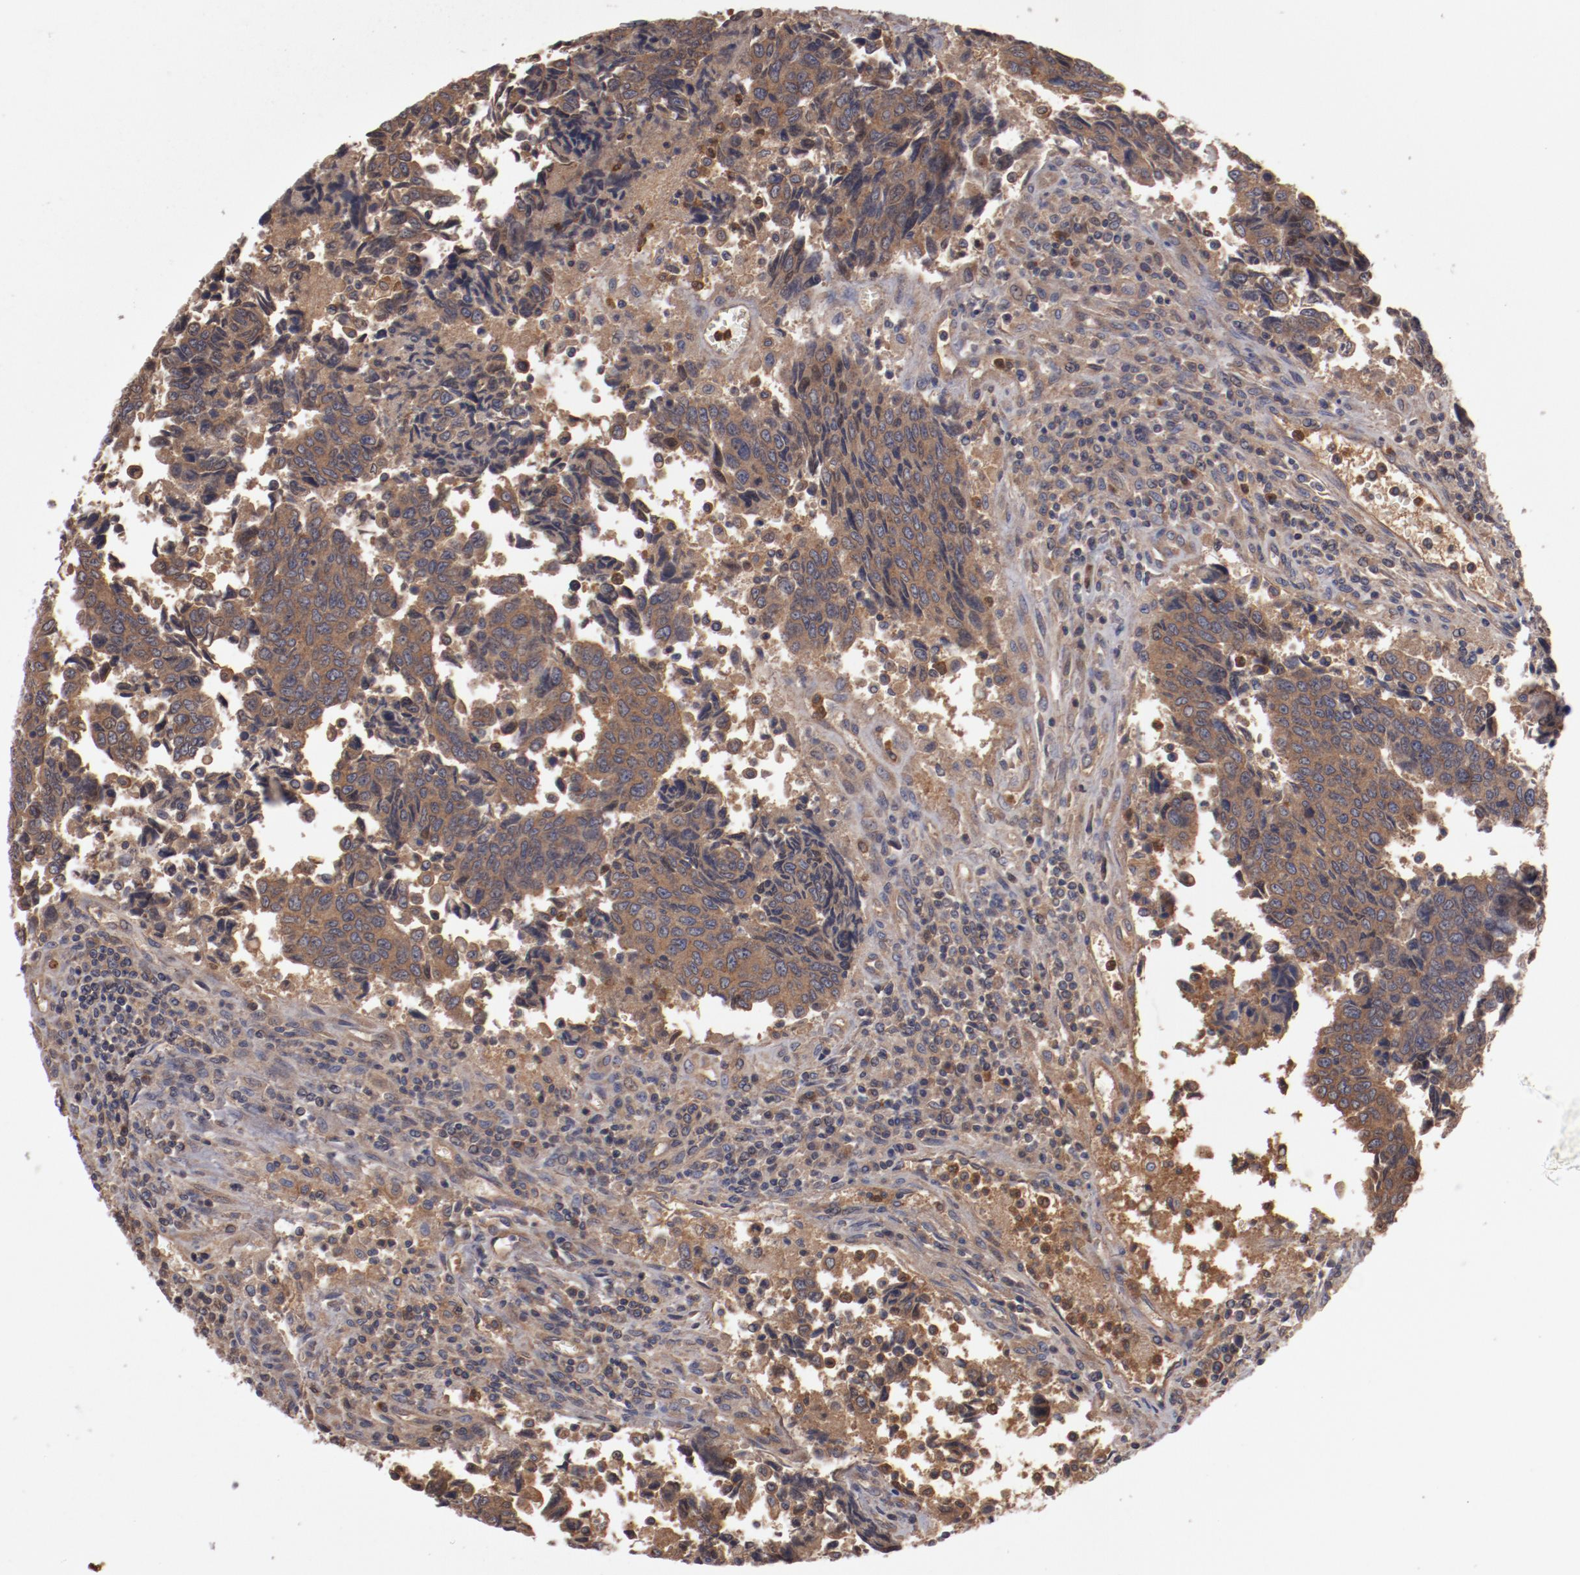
{"staining": {"intensity": "moderate", "quantity": ">75%", "location": "cytoplasmic/membranous"}, "tissue": "urothelial cancer", "cell_type": "Tumor cells", "image_type": "cancer", "snomed": [{"axis": "morphology", "description": "Urothelial carcinoma, High grade"}, {"axis": "topography", "description": "Urinary bladder"}], "caption": "The image exhibits a brown stain indicating the presence of a protein in the cytoplasmic/membranous of tumor cells in urothelial cancer. Immunohistochemistry (ihc) stains the protein of interest in brown and the nuclei are stained blue.", "gene": "SERPINA7", "patient": {"sex": "male", "age": 86}}